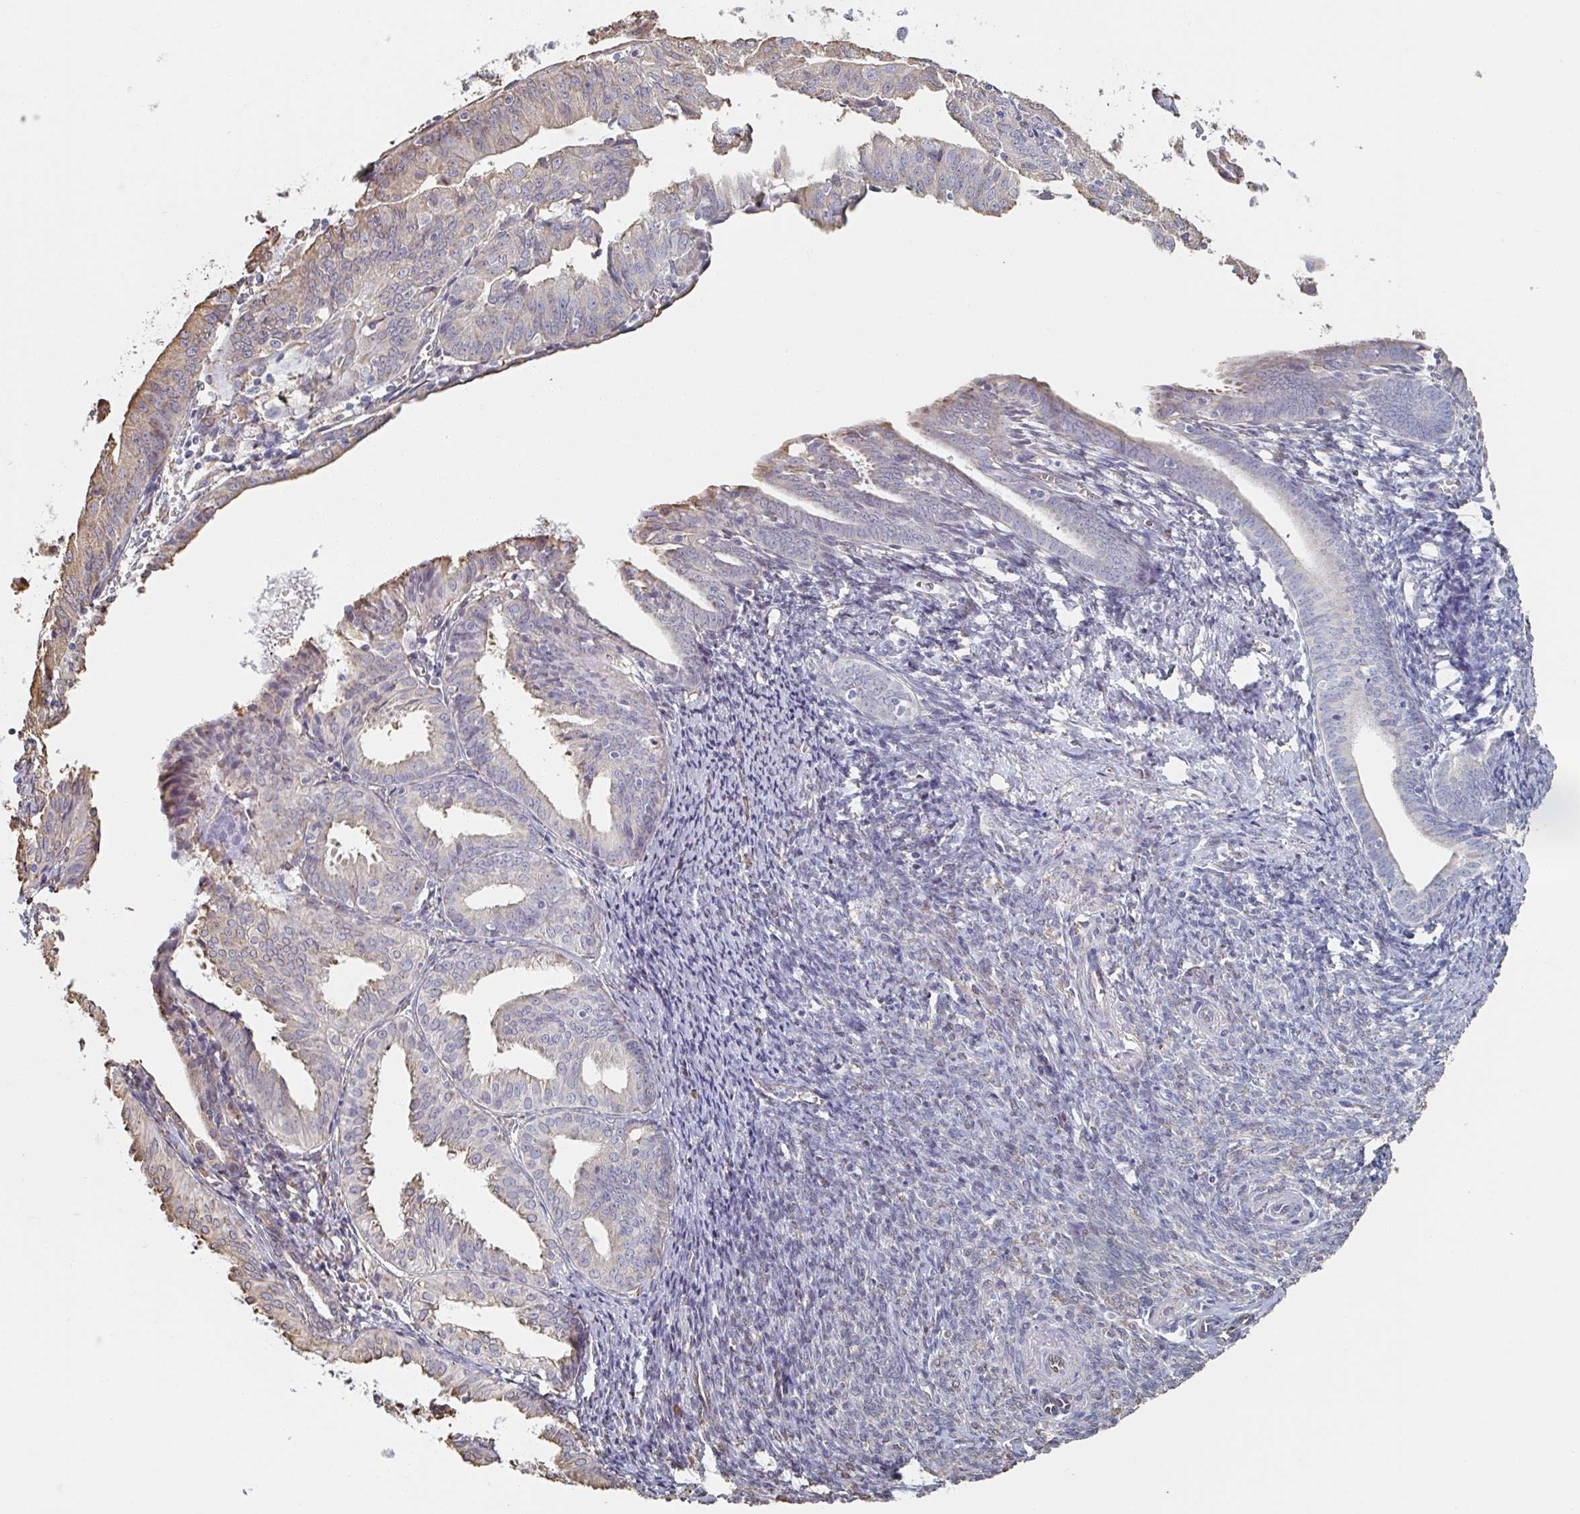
{"staining": {"intensity": "moderate", "quantity": "<25%", "location": "cytoplasmic/membranous"}, "tissue": "endometrial cancer", "cell_type": "Tumor cells", "image_type": "cancer", "snomed": [{"axis": "morphology", "description": "Adenocarcinoma, NOS"}, {"axis": "topography", "description": "Endometrium"}], "caption": "Immunohistochemistry image of neoplastic tissue: endometrial adenocarcinoma stained using IHC demonstrates low levels of moderate protein expression localized specifically in the cytoplasmic/membranous of tumor cells, appearing as a cytoplasmic/membranous brown color.", "gene": "RAB5IF", "patient": {"sex": "female", "age": 56}}